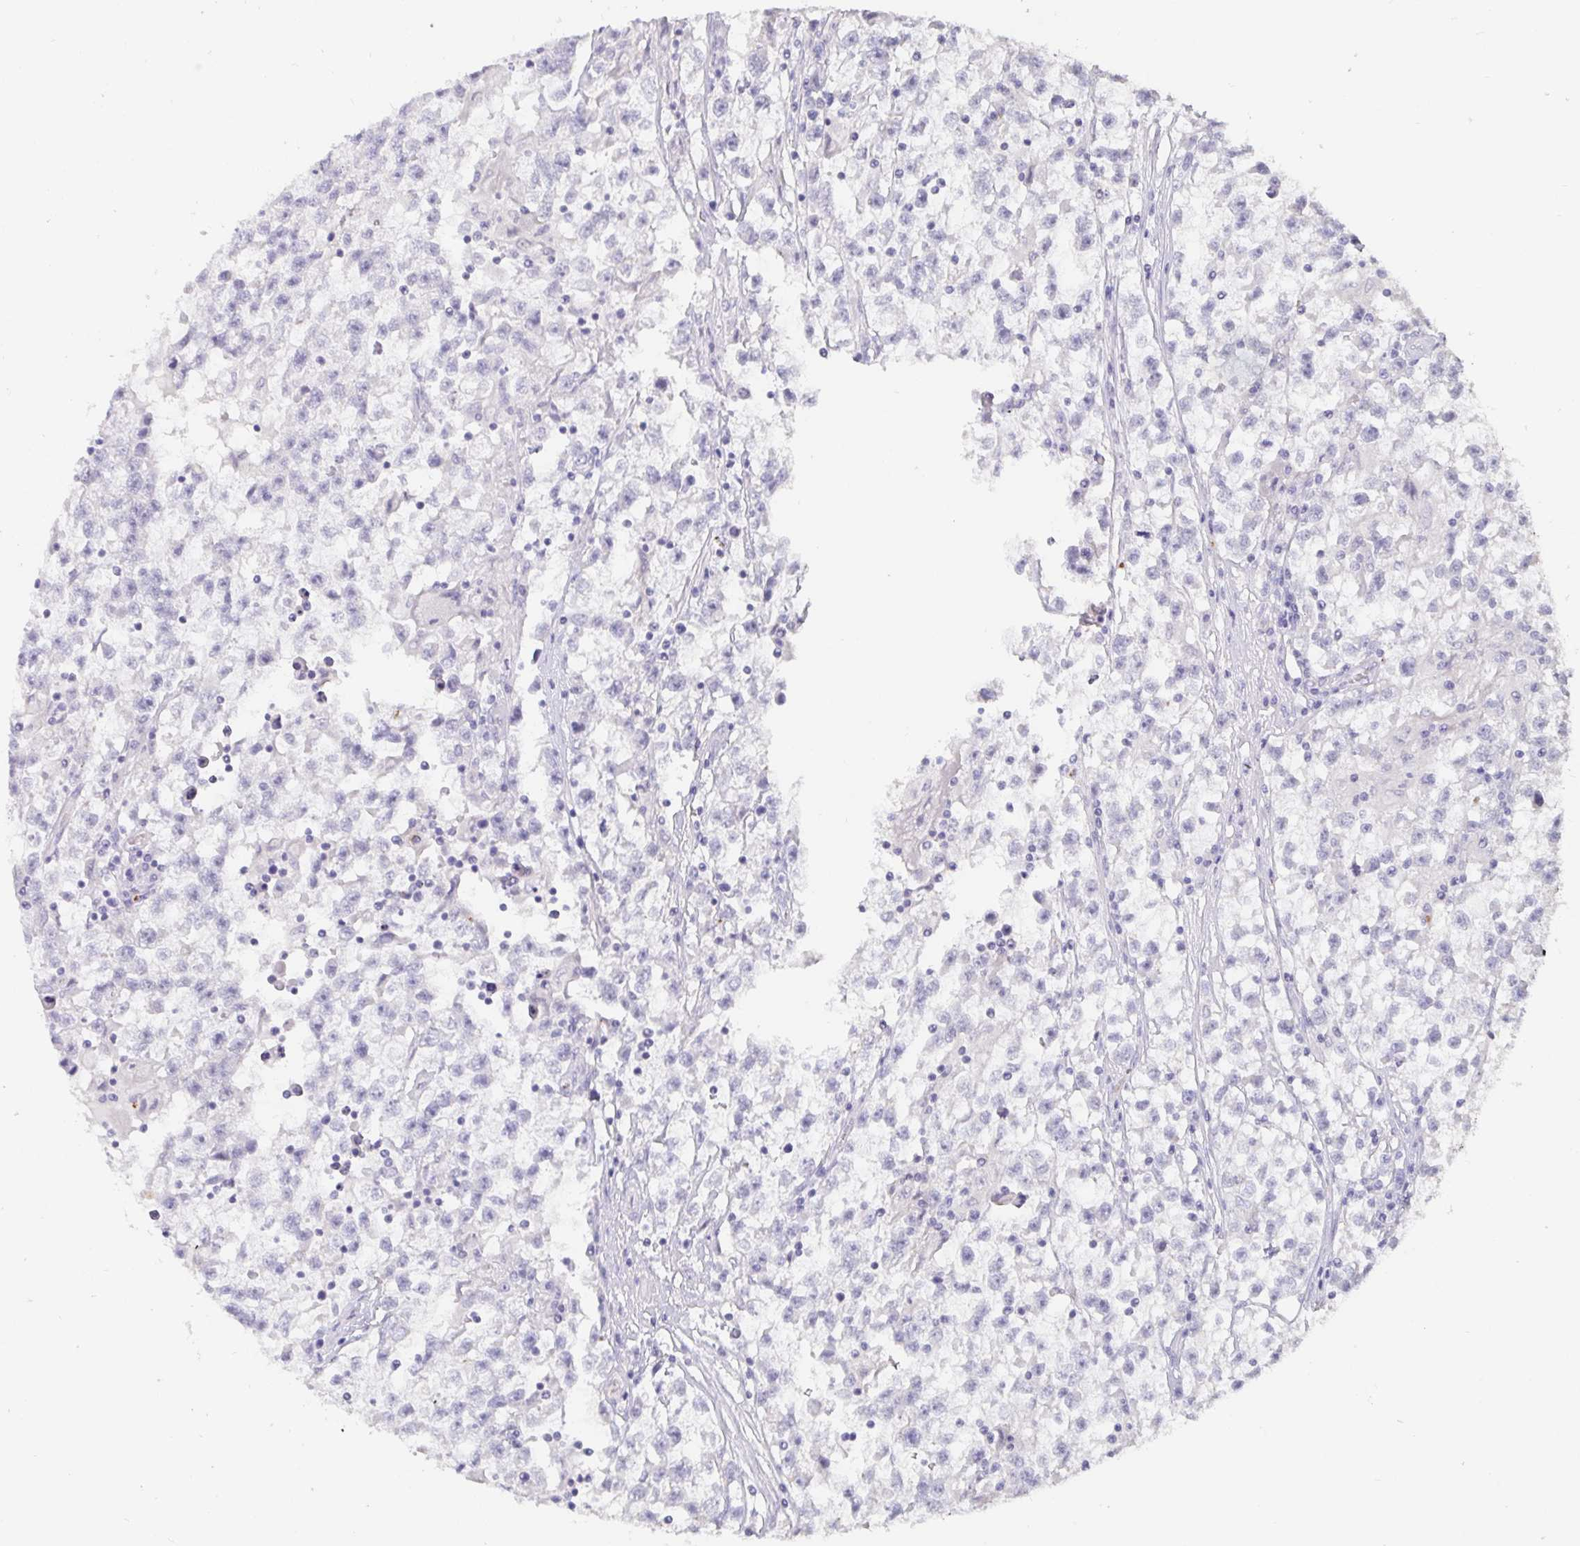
{"staining": {"intensity": "negative", "quantity": "none", "location": "none"}, "tissue": "testis cancer", "cell_type": "Tumor cells", "image_type": "cancer", "snomed": [{"axis": "morphology", "description": "Seminoma, NOS"}, {"axis": "topography", "description": "Testis"}], "caption": "Testis seminoma was stained to show a protein in brown. There is no significant positivity in tumor cells.", "gene": "PDX1", "patient": {"sex": "male", "age": 31}}